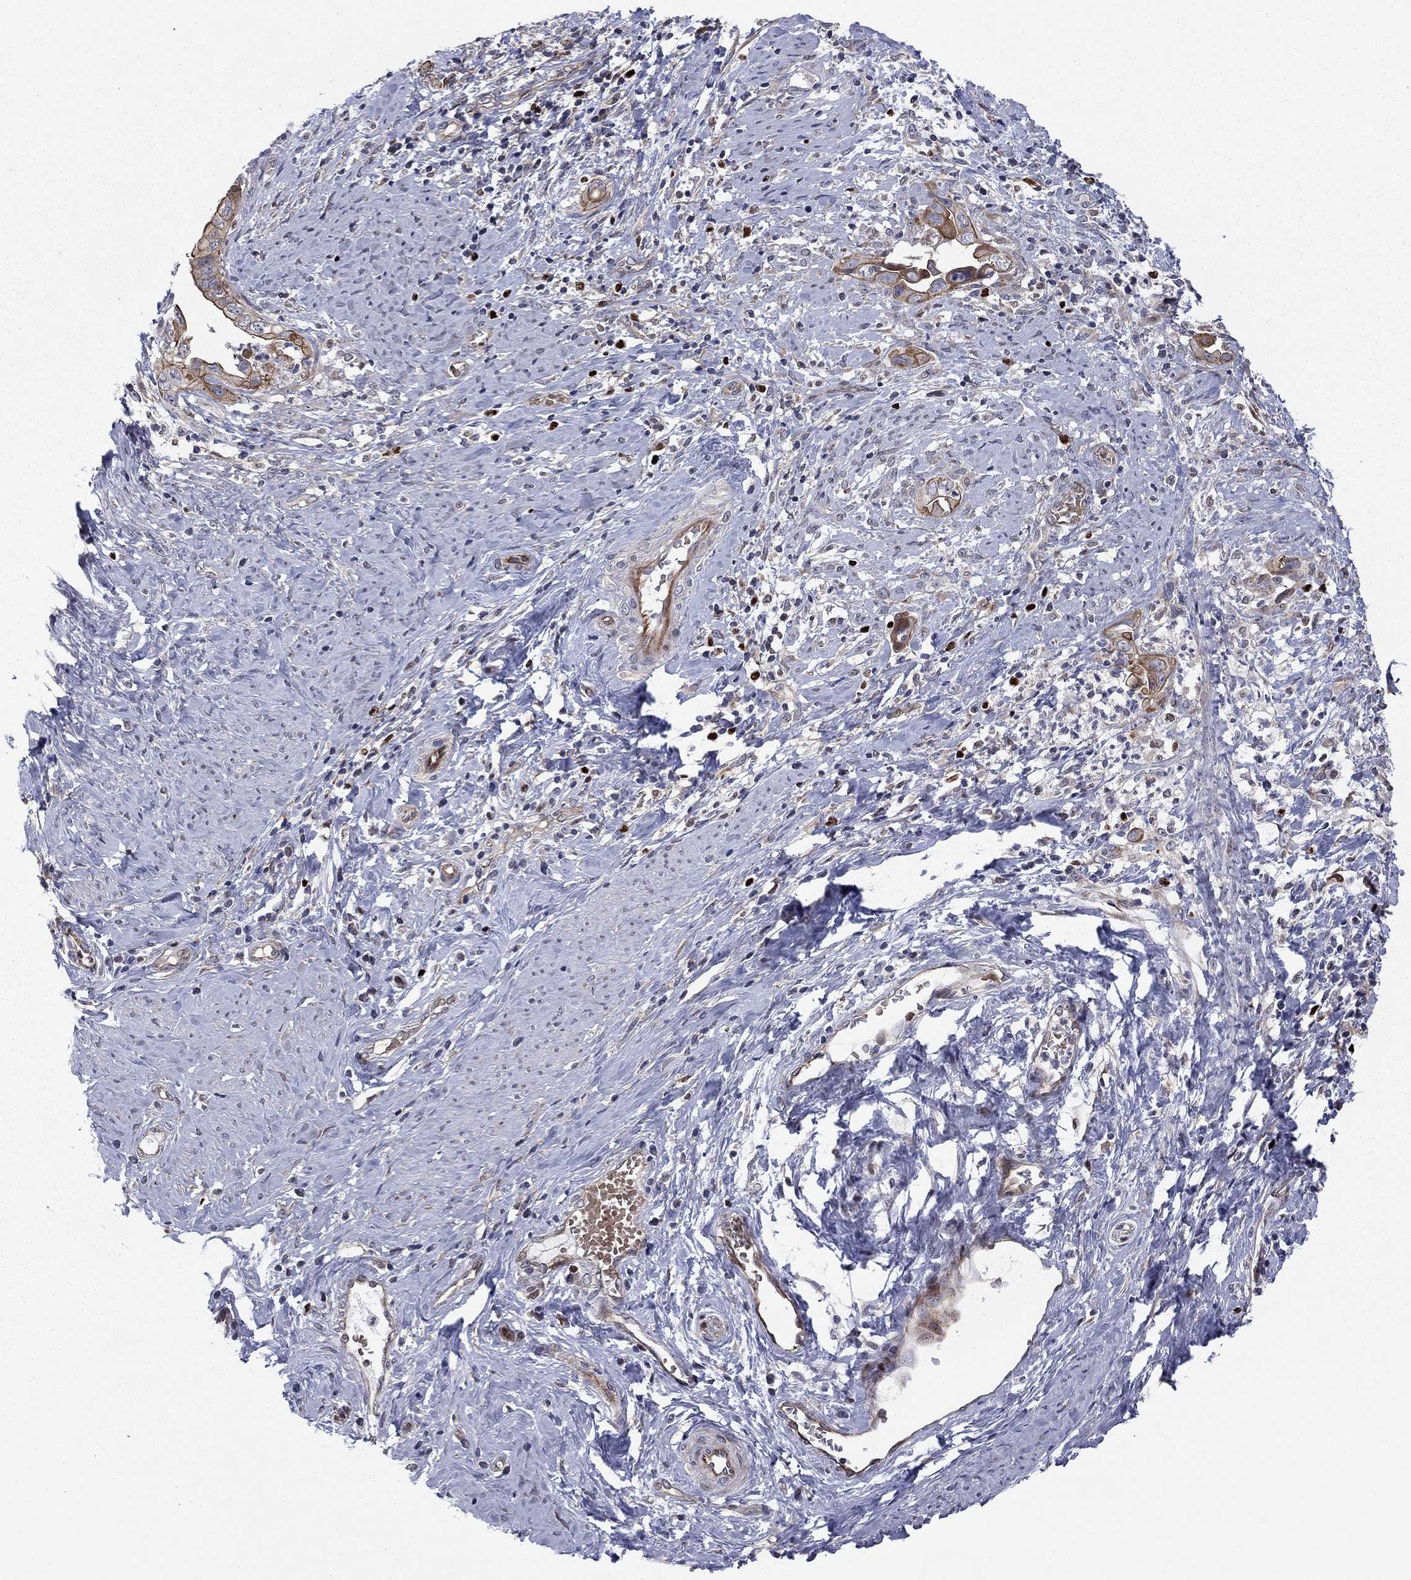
{"staining": {"intensity": "moderate", "quantity": "<25%", "location": "cytoplasmic/membranous"}, "tissue": "cervical cancer", "cell_type": "Tumor cells", "image_type": "cancer", "snomed": [{"axis": "morphology", "description": "Adenocarcinoma, NOS"}, {"axis": "topography", "description": "Cervix"}], "caption": "Protein staining shows moderate cytoplasmic/membranous staining in about <25% of tumor cells in cervical cancer.", "gene": "BCL11A", "patient": {"sex": "female", "age": 42}}